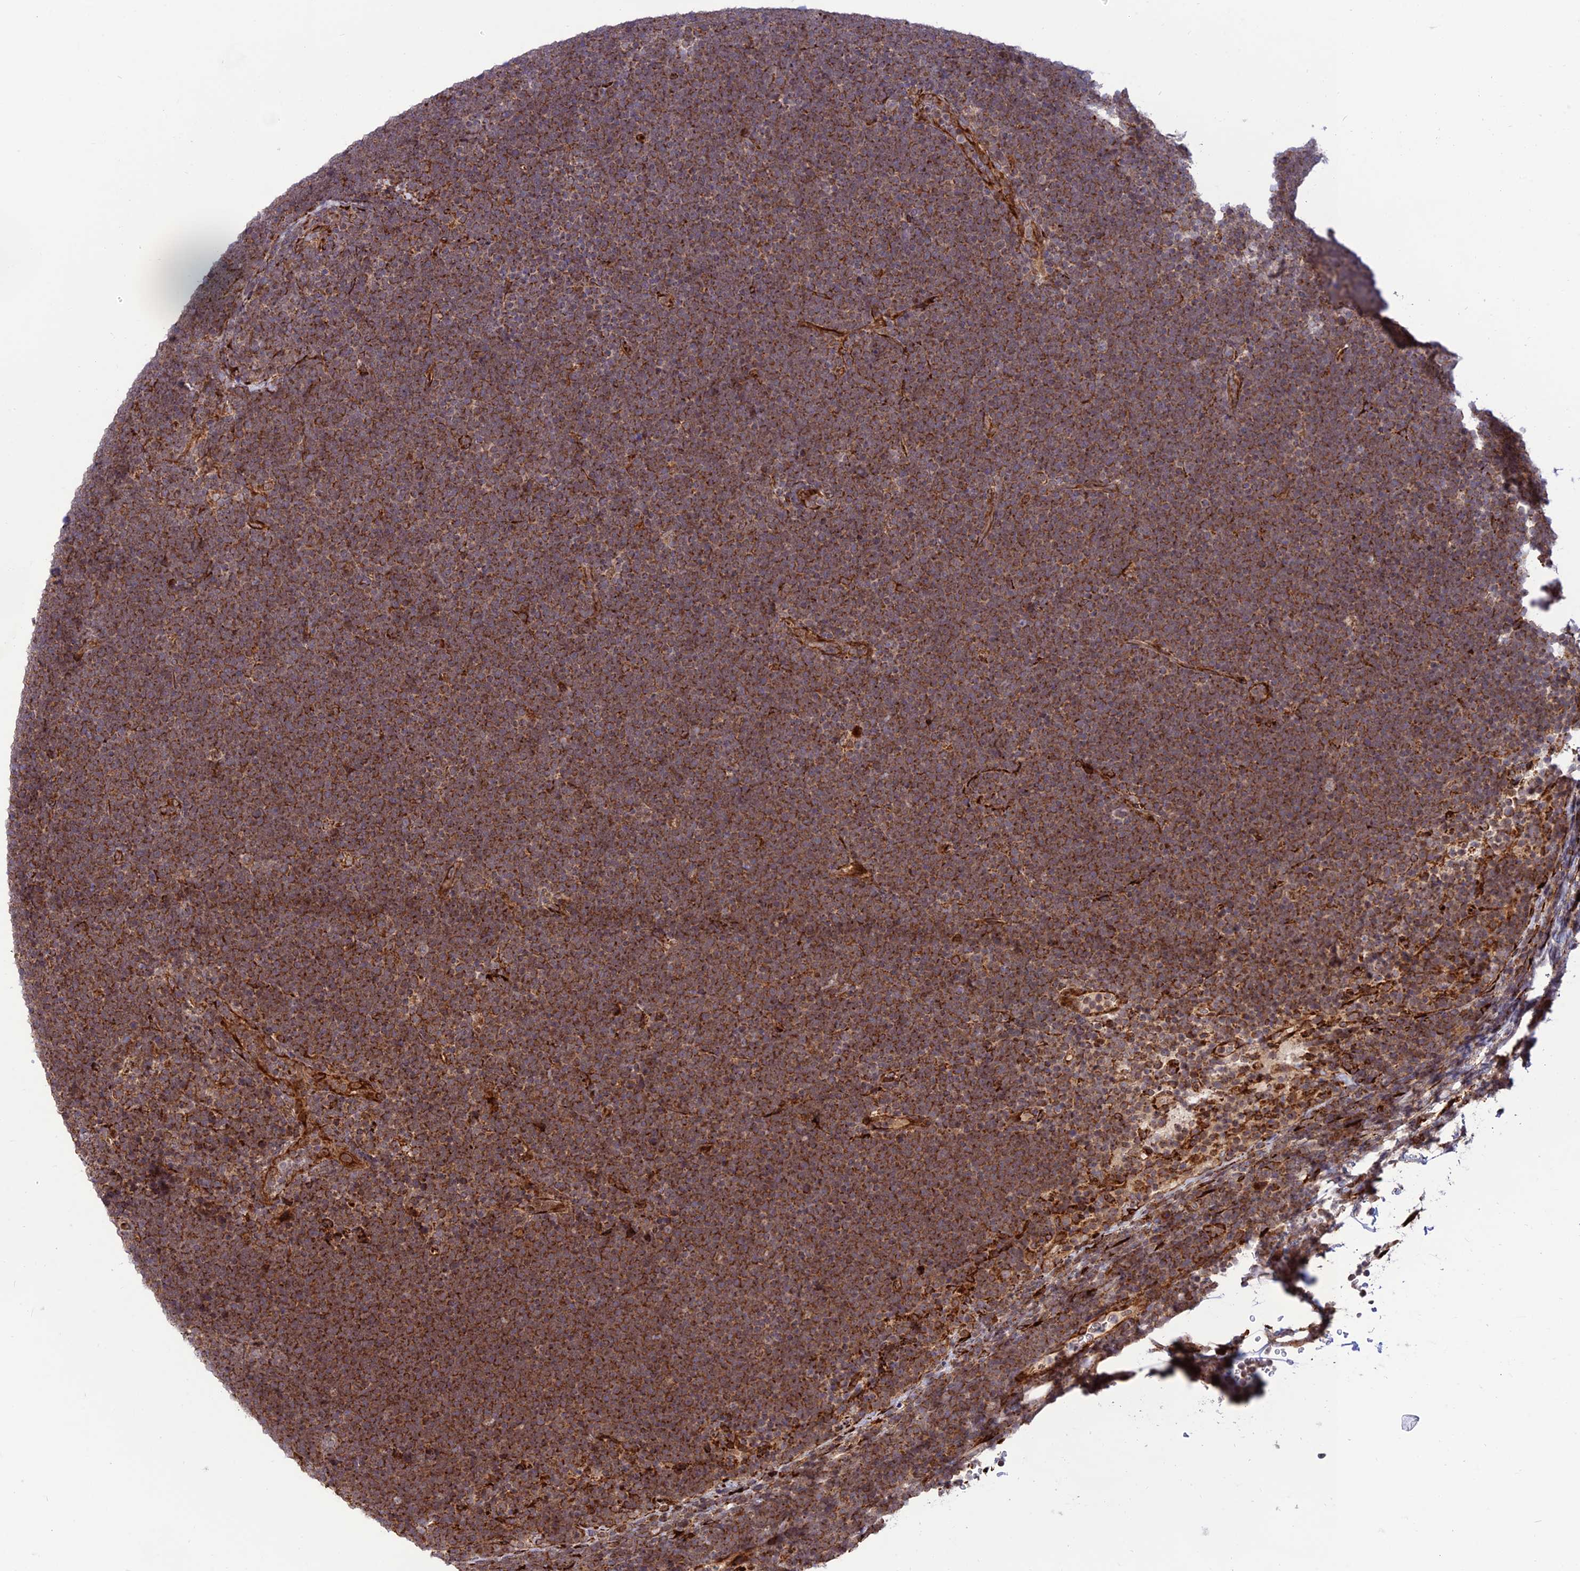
{"staining": {"intensity": "moderate", "quantity": ">75%", "location": "cytoplasmic/membranous"}, "tissue": "lymphoma", "cell_type": "Tumor cells", "image_type": "cancer", "snomed": [{"axis": "morphology", "description": "Malignant lymphoma, non-Hodgkin's type, High grade"}, {"axis": "topography", "description": "Lymph node"}], "caption": "Brown immunohistochemical staining in human malignant lymphoma, non-Hodgkin's type (high-grade) exhibits moderate cytoplasmic/membranous expression in about >75% of tumor cells.", "gene": "CRTAP", "patient": {"sex": "male", "age": 13}}